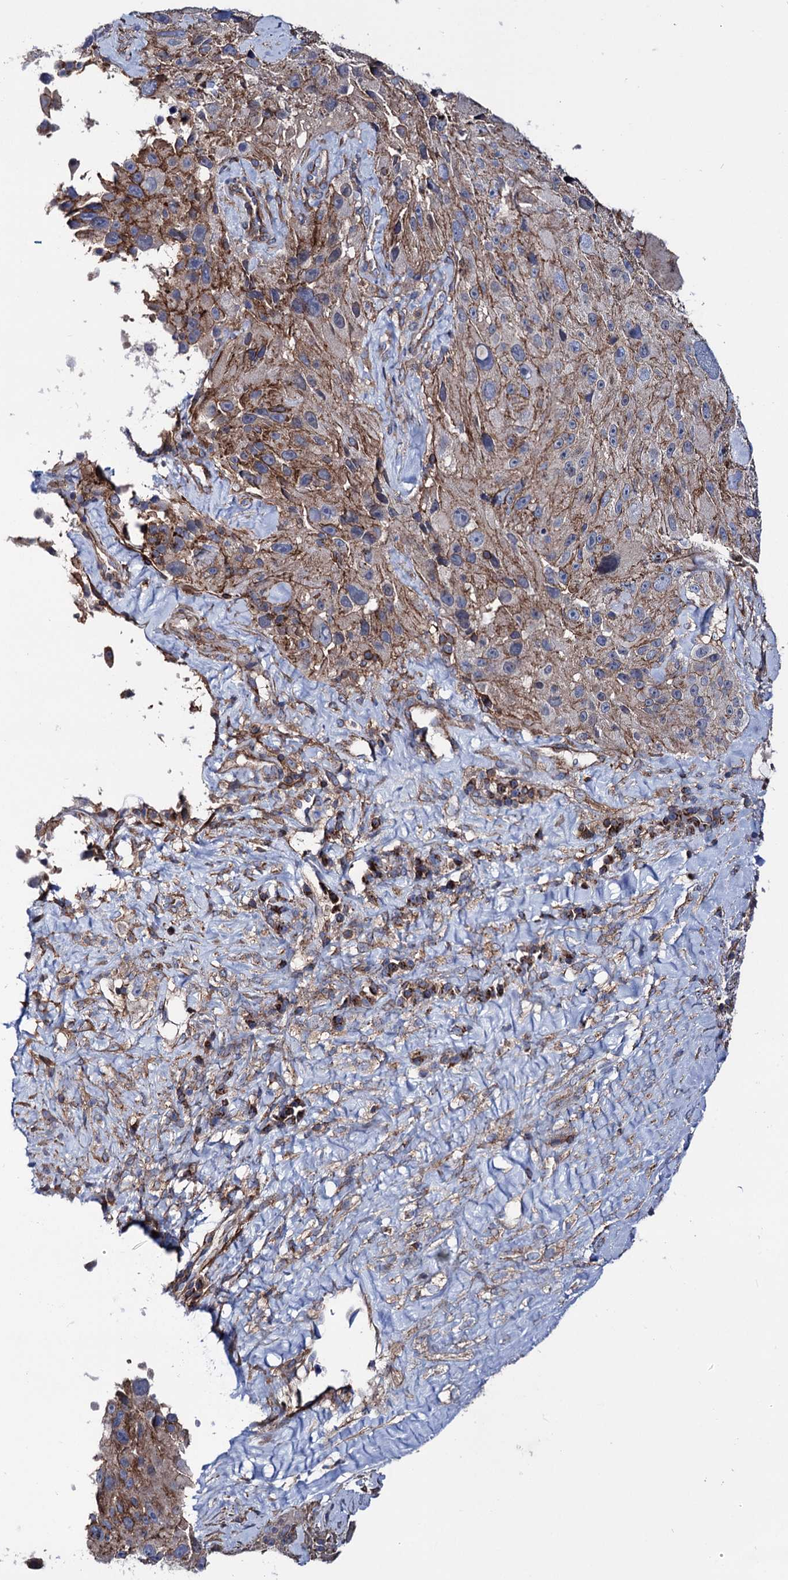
{"staining": {"intensity": "moderate", "quantity": "25%-75%", "location": "cytoplasmic/membranous"}, "tissue": "melanoma", "cell_type": "Tumor cells", "image_type": "cancer", "snomed": [{"axis": "morphology", "description": "Malignant melanoma, Metastatic site"}, {"axis": "topography", "description": "Lymph node"}], "caption": "Tumor cells display medium levels of moderate cytoplasmic/membranous expression in about 25%-75% of cells in melanoma. Immunohistochemistry (ihc) stains the protein of interest in brown and the nuclei are stained blue.", "gene": "DEF6", "patient": {"sex": "male", "age": 62}}